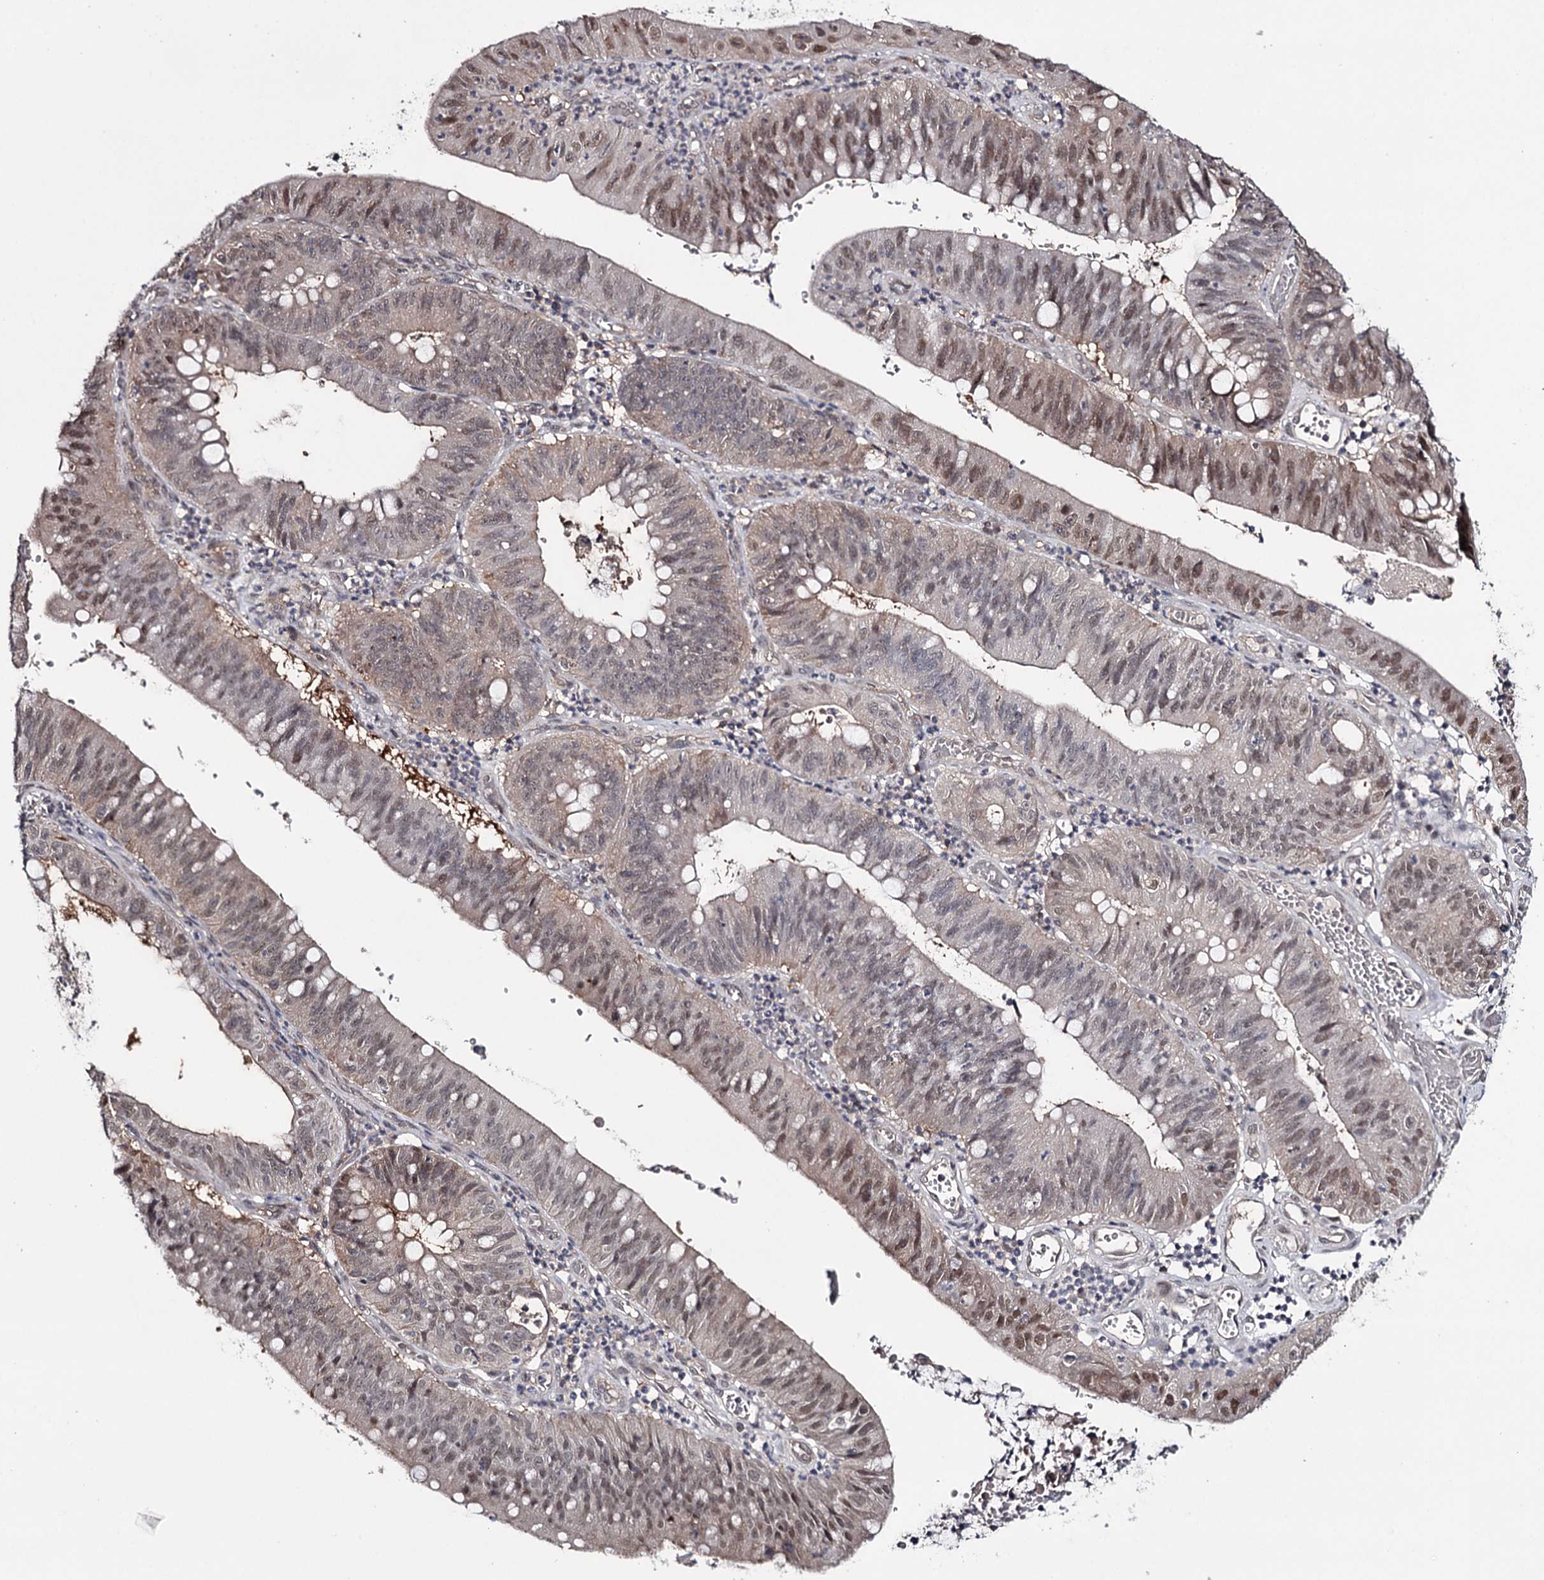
{"staining": {"intensity": "weak", "quantity": "25%-75%", "location": "nuclear"}, "tissue": "stomach cancer", "cell_type": "Tumor cells", "image_type": "cancer", "snomed": [{"axis": "morphology", "description": "Adenocarcinoma, NOS"}, {"axis": "topography", "description": "Stomach"}], "caption": "Stomach adenocarcinoma stained with a brown dye exhibits weak nuclear positive staining in approximately 25%-75% of tumor cells.", "gene": "GTSF1", "patient": {"sex": "male", "age": 59}}